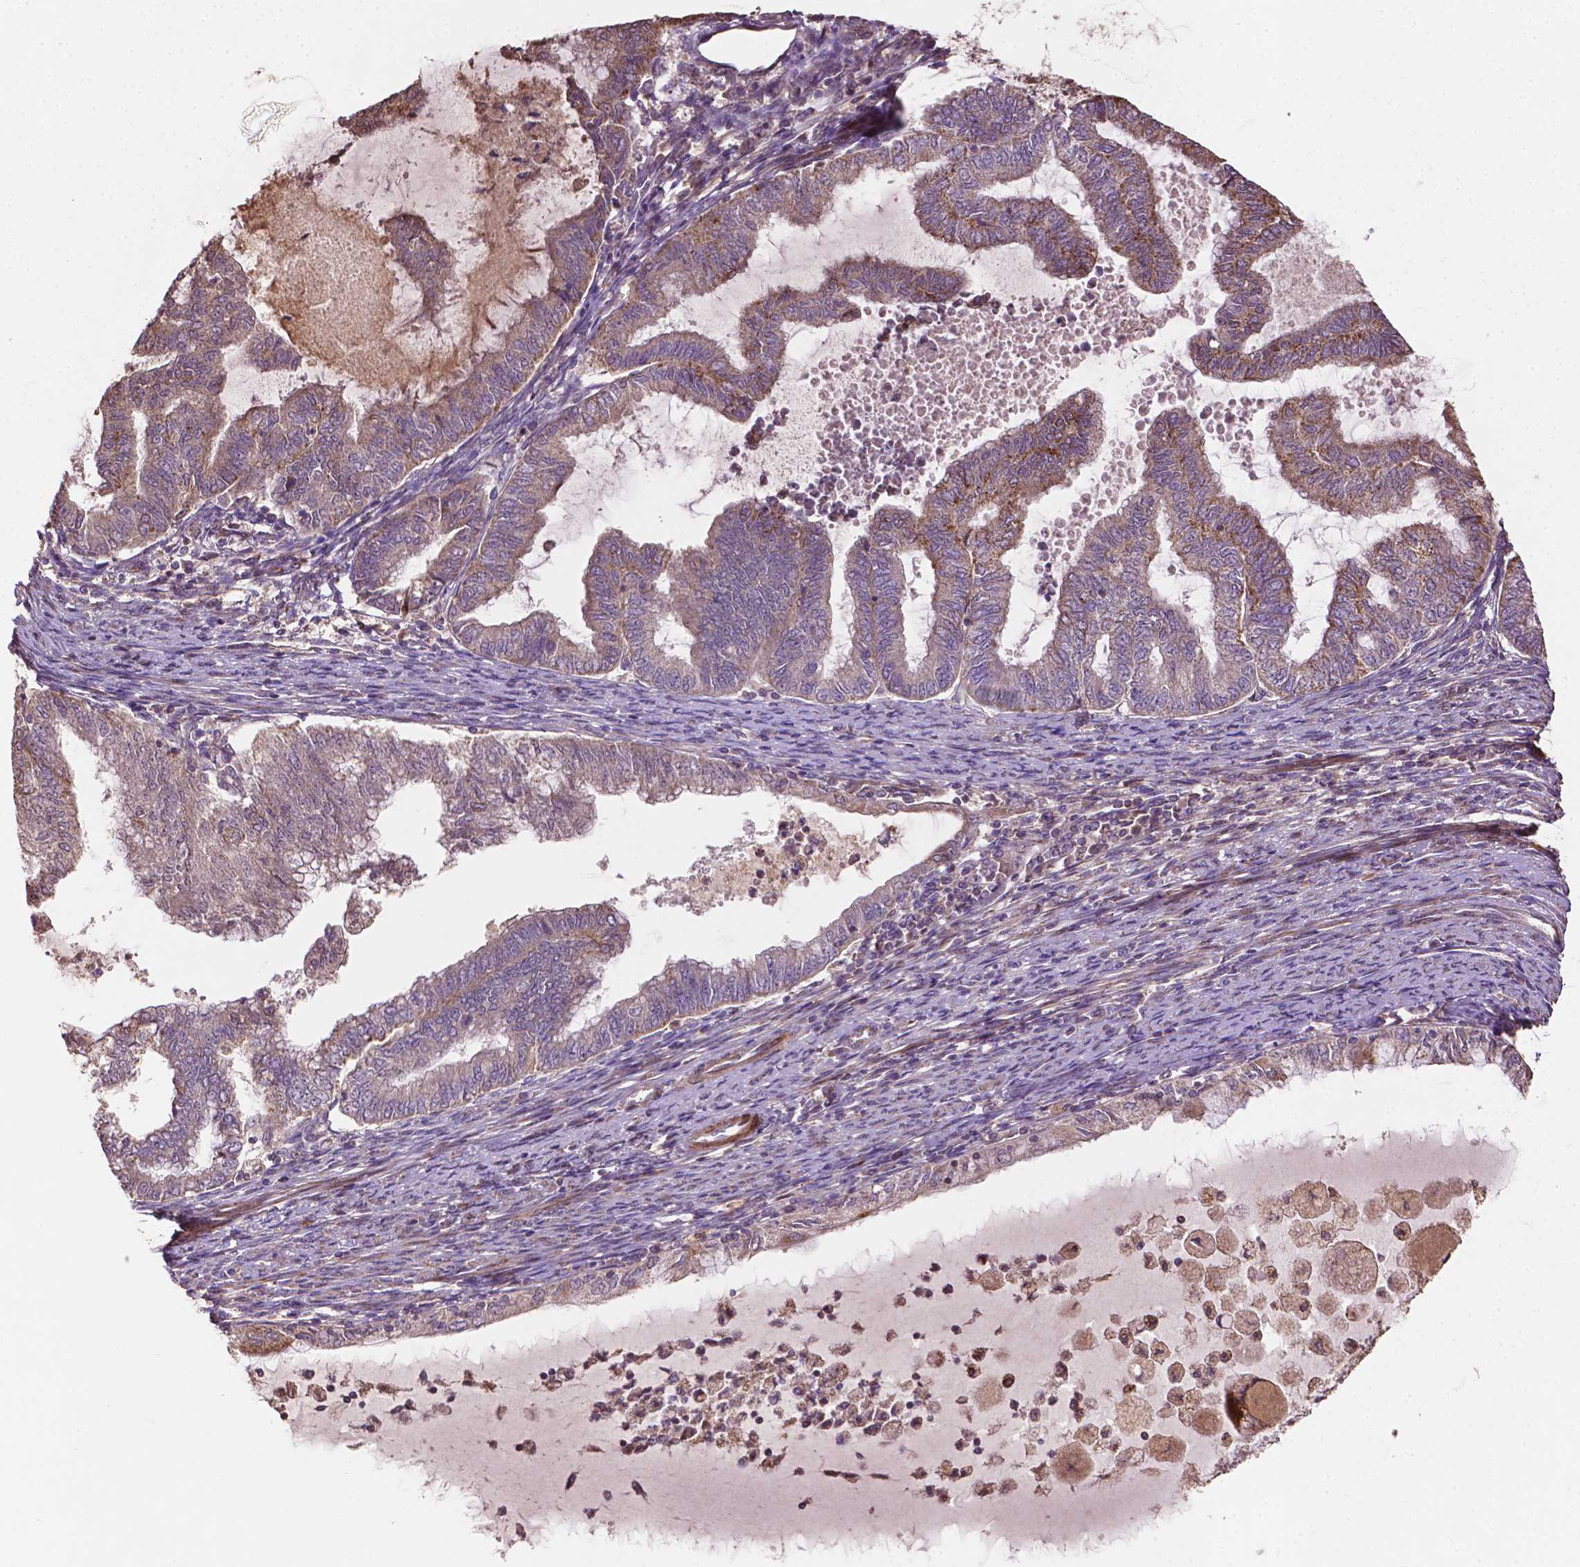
{"staining": {"intensity": "weak", "quantity": "25%-75%", "location": "cytoplasmic/membranous"}, "tissue": "endometrial cancer", "cell_type": "Tumor cells", "image_type": "cancer", "snomed": [{"axis": "morphology", "description": "Adenocarcinoma, NOS"}, {"axis": "topography", "description": "Endometrium"}], "caption": "Immunohistochemistry (IHC) photomicrograph of adenocarcinoma (endometrial) stained for a protein (brown), which shows low levels of weak cytoplasmic/membranous positivity in about 25%-75% of tumor cells.", "gene": "LRR1", "patient": {"sex": "female", "age": 79}}